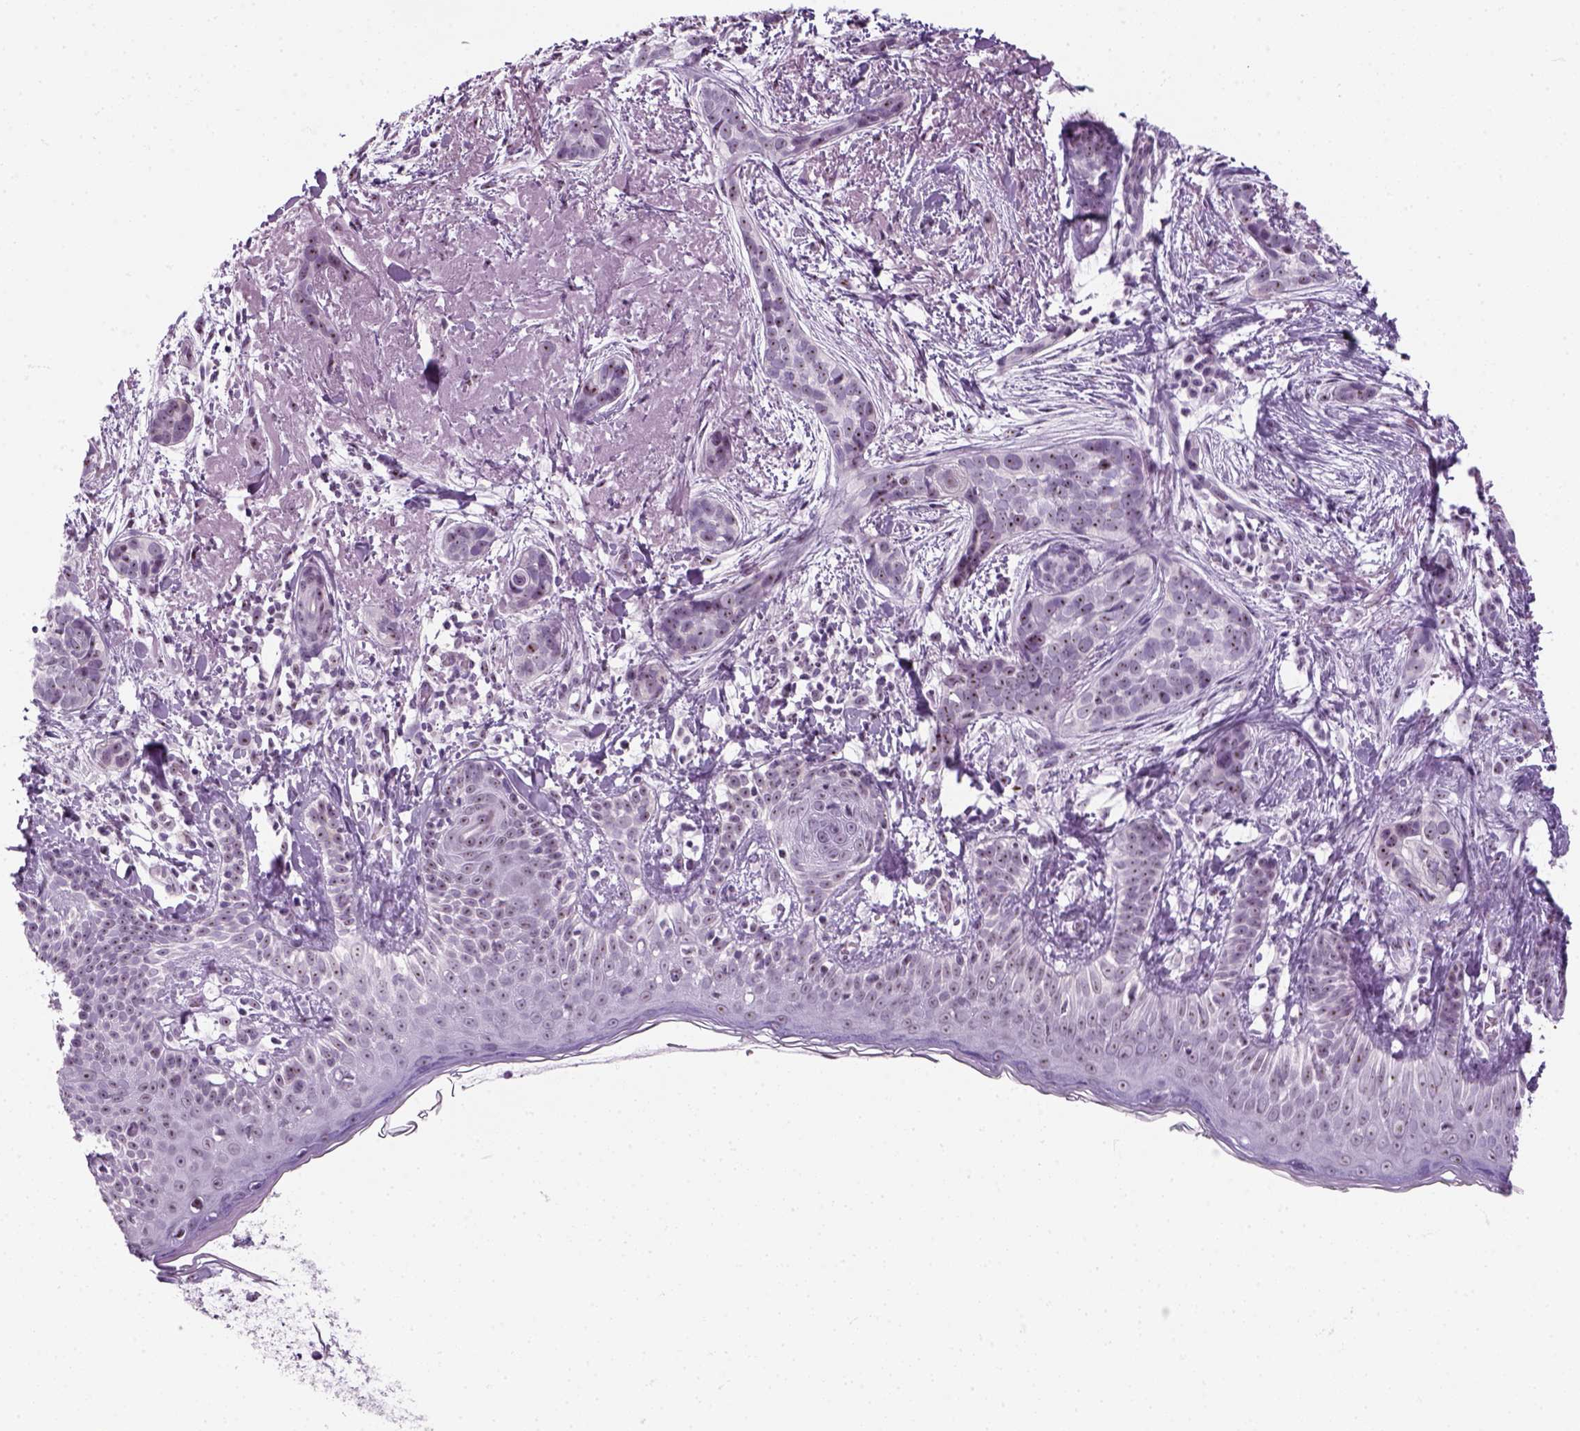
{"staining": {"intensity": "moderate", "quantity": "25%-75%", "location": "nuclear"}, "tissue": "skin cancer", "cell_type": "Tumor cells", "image_type": "cancer", "snomed": [{"axis": "morphology", "description": "Basal cell carcinoma"}, {"axis": "topography", "description": "Skin"}], "caption": "Brown immunohistochemical staining in skin cancer demonstrates moderate nuclear positivity in approximately 25%-75% of tumor cells.", "gene": "ZNF865", "patient": {"sex": "male", "age": 87}}